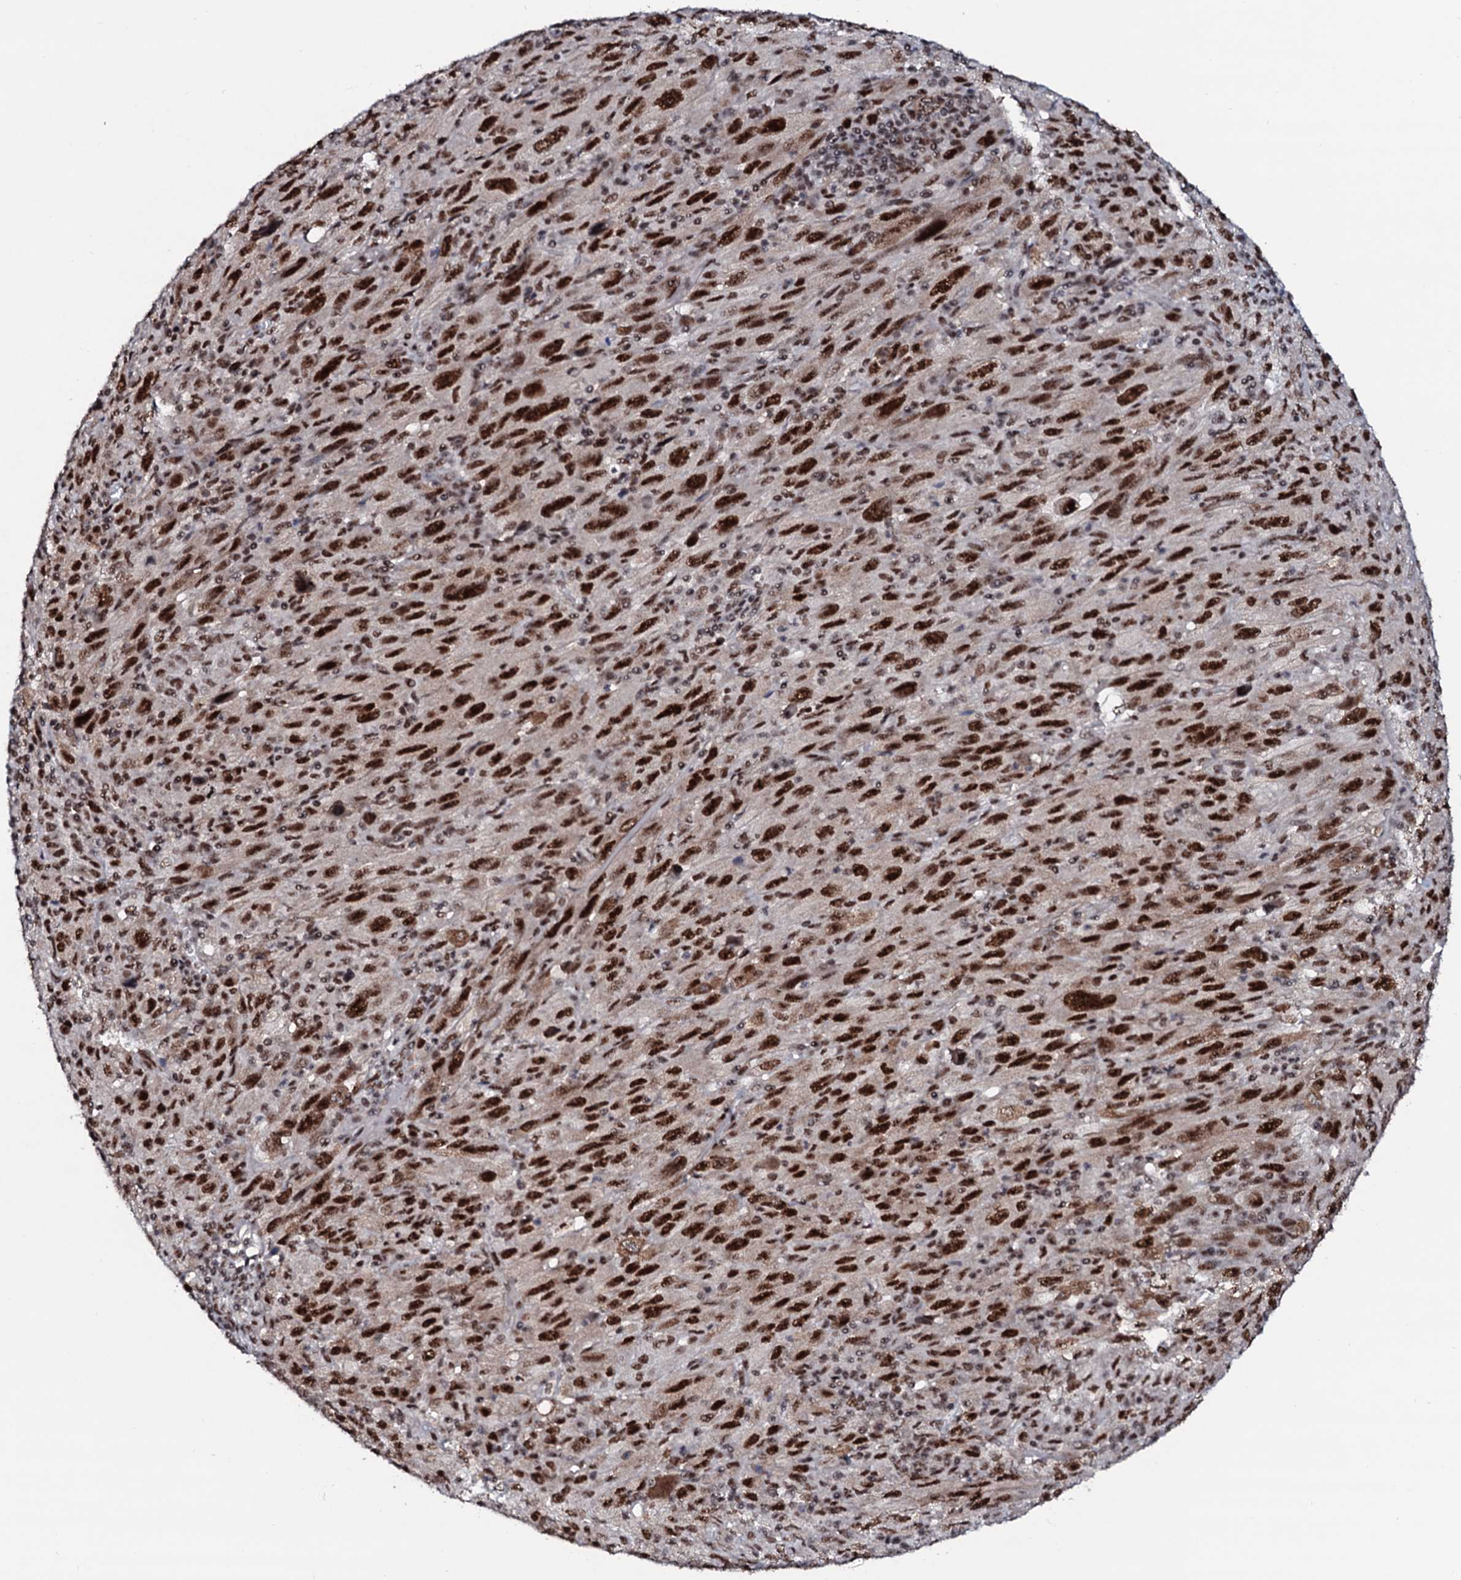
{"staining": {"intensity": "strong", "quantity": ">75%", "location": "nuclear"}, "tissue": "melanoma", "cell_type": "Tumor cells", "image_type": "cancer", "snomed": [{"axis": "morphology", "description": "Malignant melanoma, Metastatic site"}, {"axis": "topography", "description": "Skin"}], "caption": "High-power microscopy captured an immunohistochemistry image of malignant melanoma (metastatic site), revealing strong nuclear positivity in approximately >75% of tumor cells. The staining was performed using DAB to visualize the protein expression in brown, while the nuclei were stained in blue with hematoxylin (Magnification: 20x).", "gene": "PRPF18", "patient": {"sex": "female", "age": 56}}